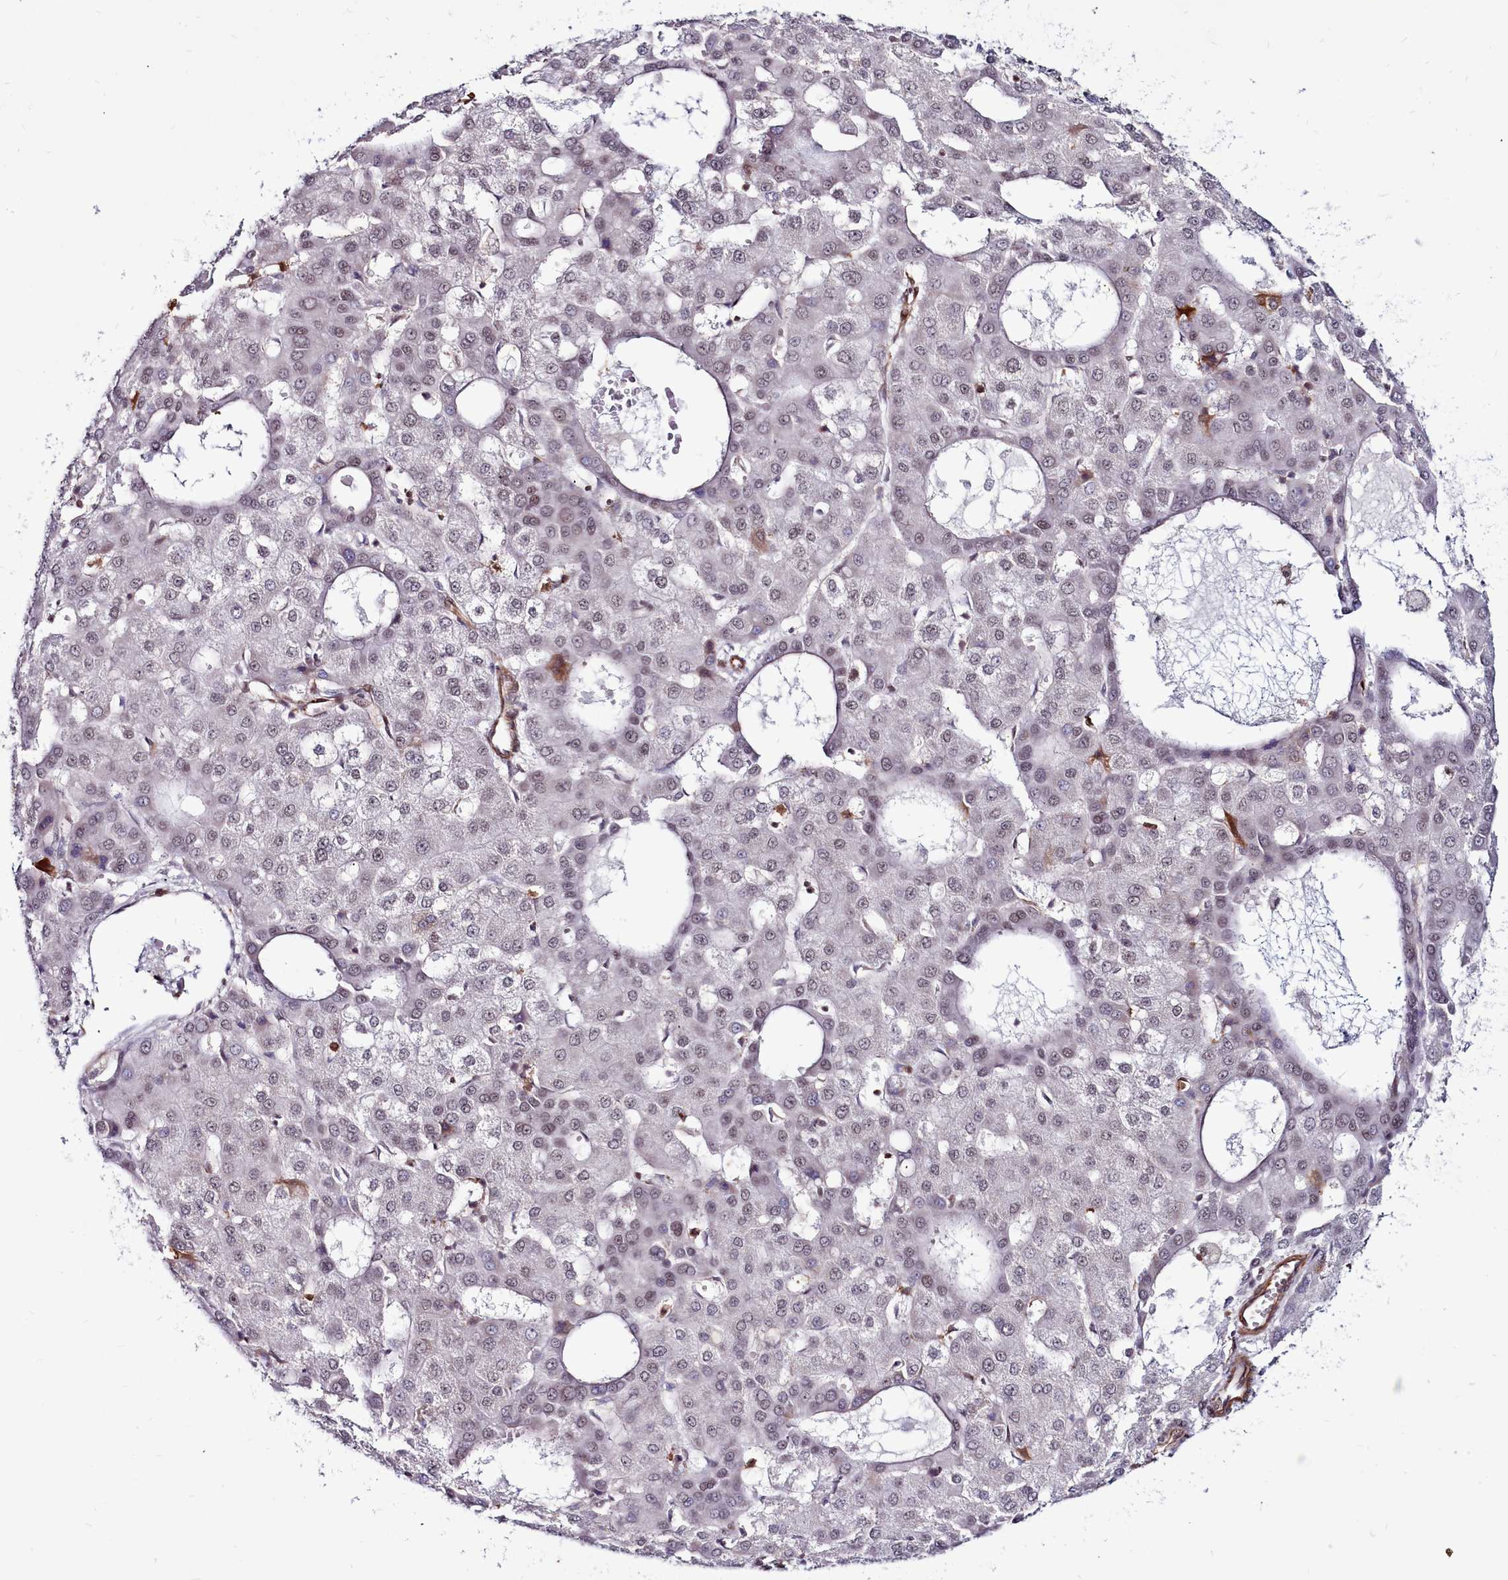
{"staining": {"intensity": "negative", "quantity": "none", "location": "none"}, "tissue": "liver cancer", "cell_type": "Tumor cells", "image_type": "cancer", "snomed": [{"axis": "morphology", "description": "Carcinoma, Hepatocellular, NOS"}, {"axis": "topography", "description": "Liver"}], "caption": "Immunohistochemical staining of liver hepatocellular carcinoma displays no significant positivity in tumor cells.", "gene": "CLK3", "patient": {"sex": "male", "age": 47}}